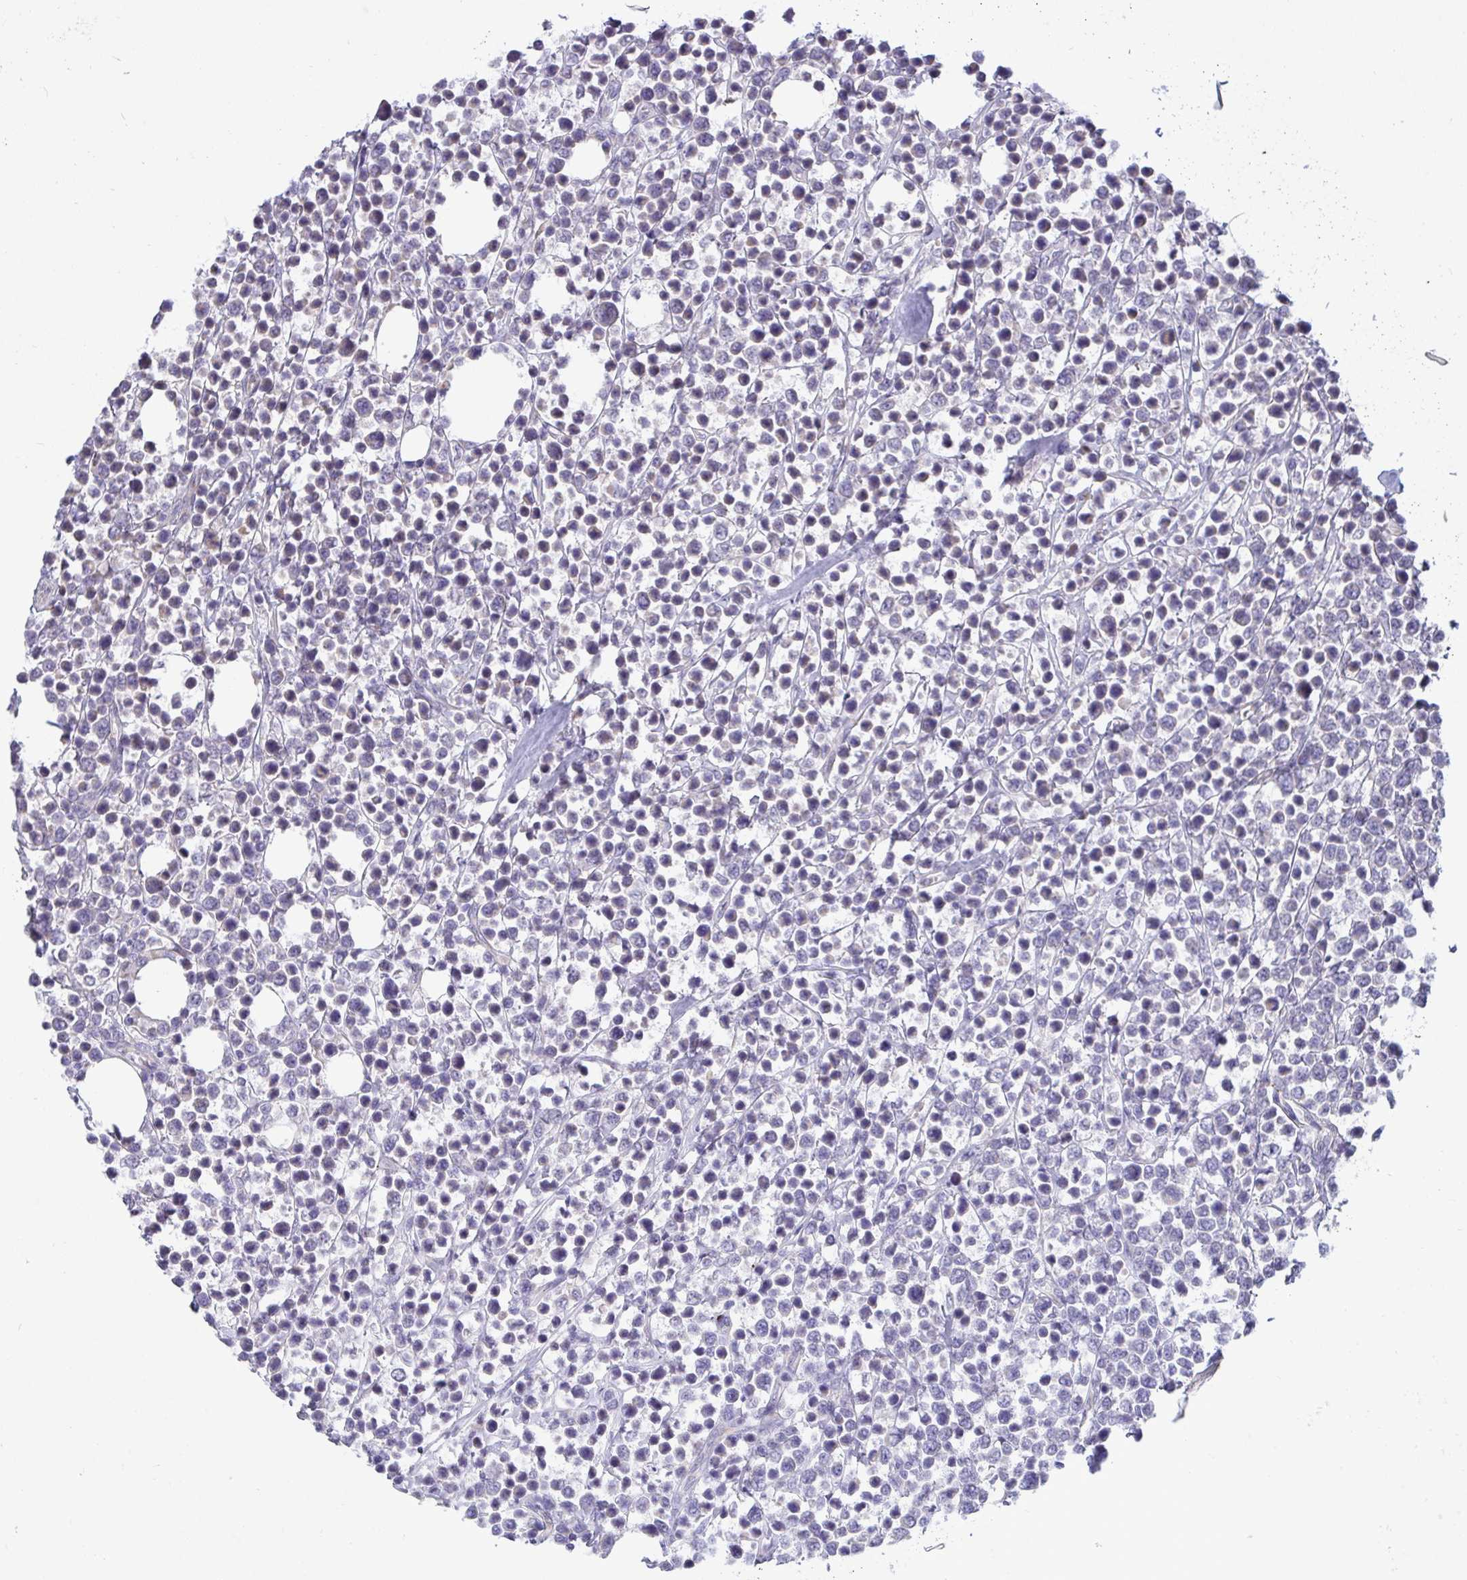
{"staining": {"intensity": "negative", "quantity": "none", "location": "none"}, "tissue": "lymphoma", "cell_type": "Tumor cells", "image_type": "cancer", "snomed": [{"axis": "morphology", "description": "Malignant lymphoma, non-Hodgkin's type, Low grade"}, {"axis": "topography", "description": "Lymph node"}], "caption": "Human lymphoma stained for a protein using IHC exhibits no expression in tumor cells.", "gene": "IL37", "patient": {"sex": "male", "age": 60}}